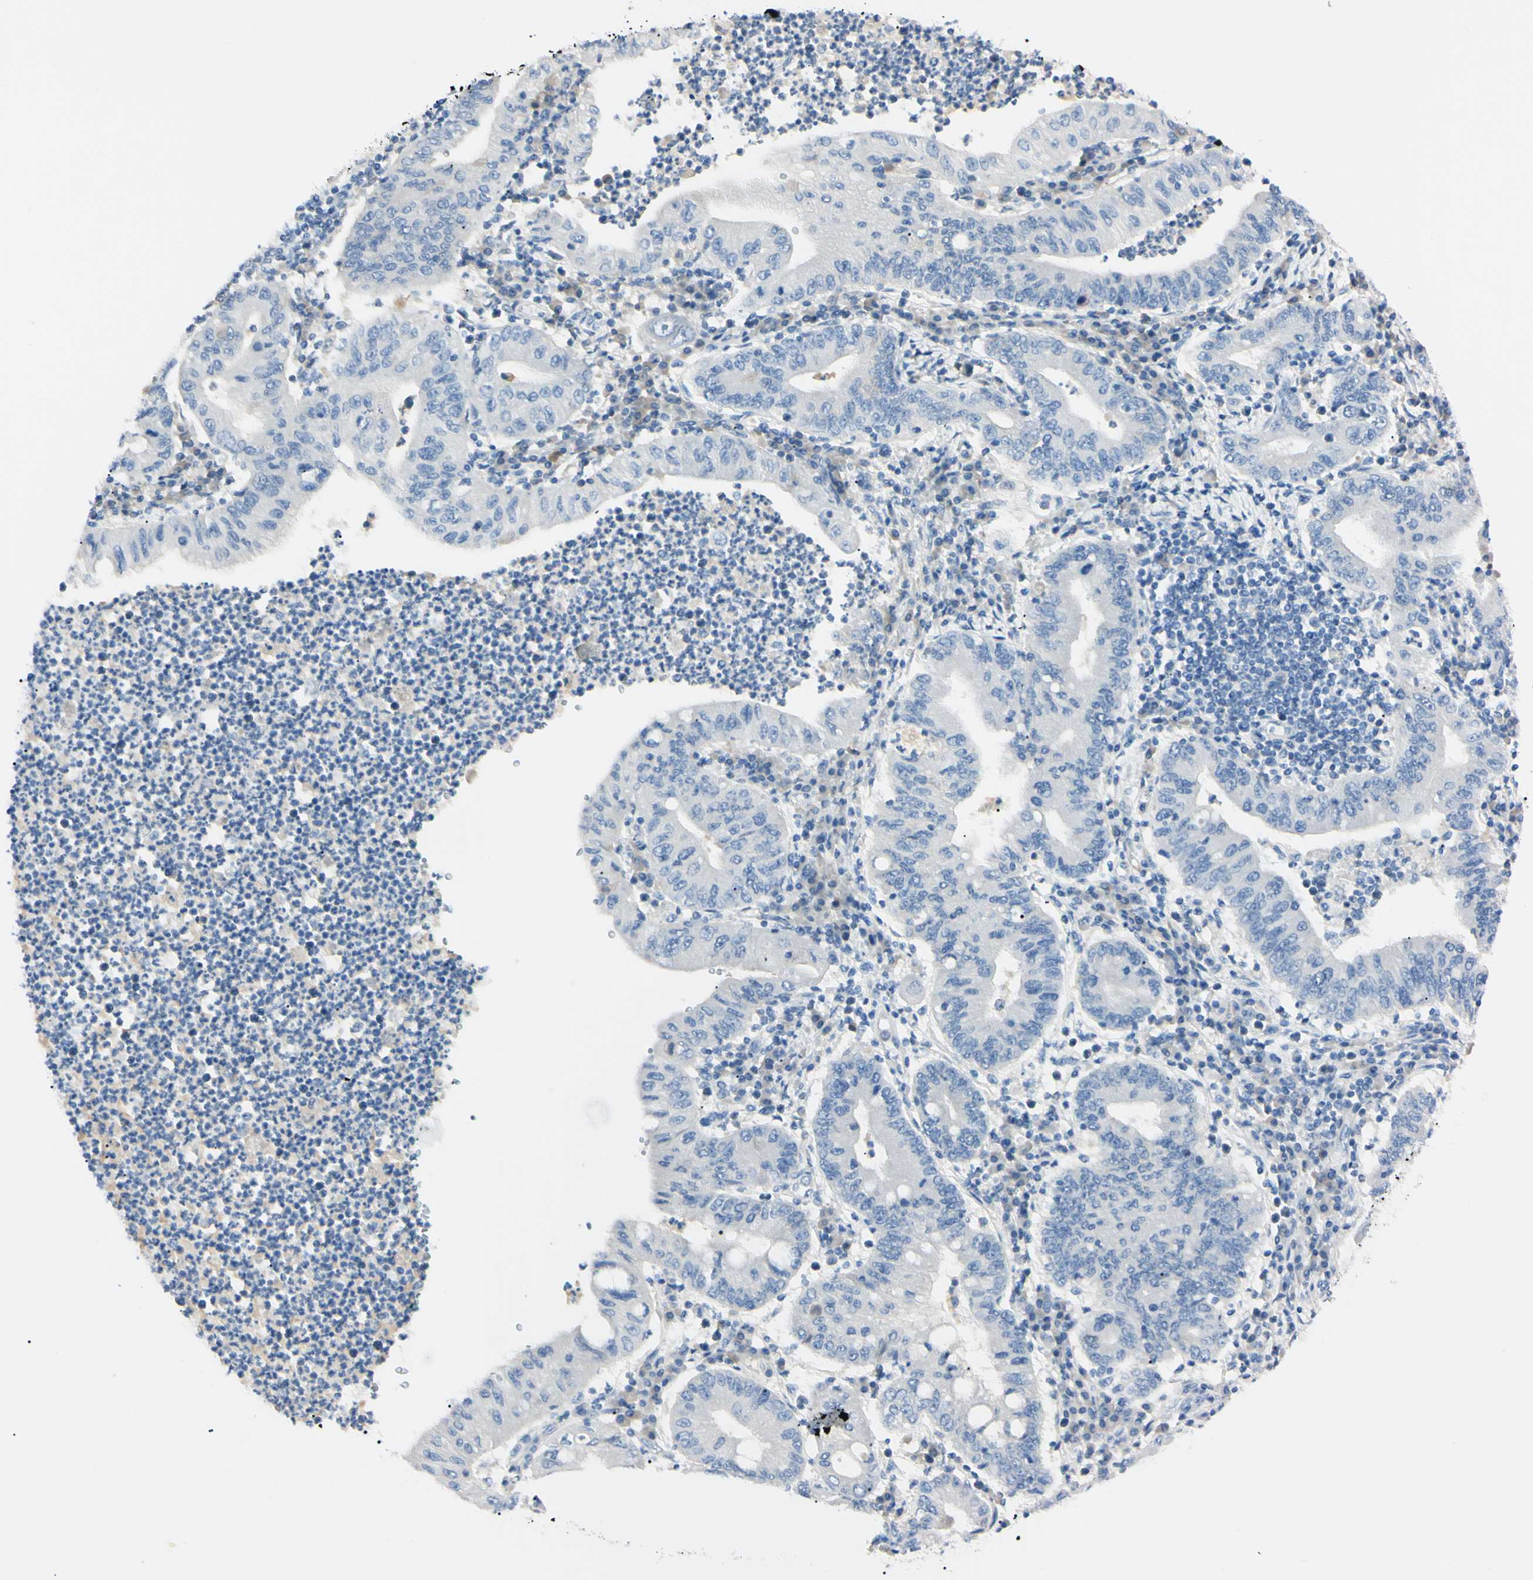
{"staining": {"intensity": "negative", "quantity": "none", "location": "none"}, "tissue": "stomach cancer", "cell_type": "Tumor cells", "image_type": "cancer", "snomed": [{"axis": "morphology", "description": "Normal tissue, NOS"}, {"axis": "morphology", "description": "Adenocarcinoma, NOS"}, {"axis": "topography", "description": "Esophagus"}, {"axis": "topography", "description": "Stomach, upper"}, {"axis": "topography", "description": "Peripheral nerve tissue"}], "caption": "The image demonstrates no significant expression in tumor cells of stomach adenocarcinoma.", "gene": "FOLH1", "patient": {"sex": "male", "age": 62}}